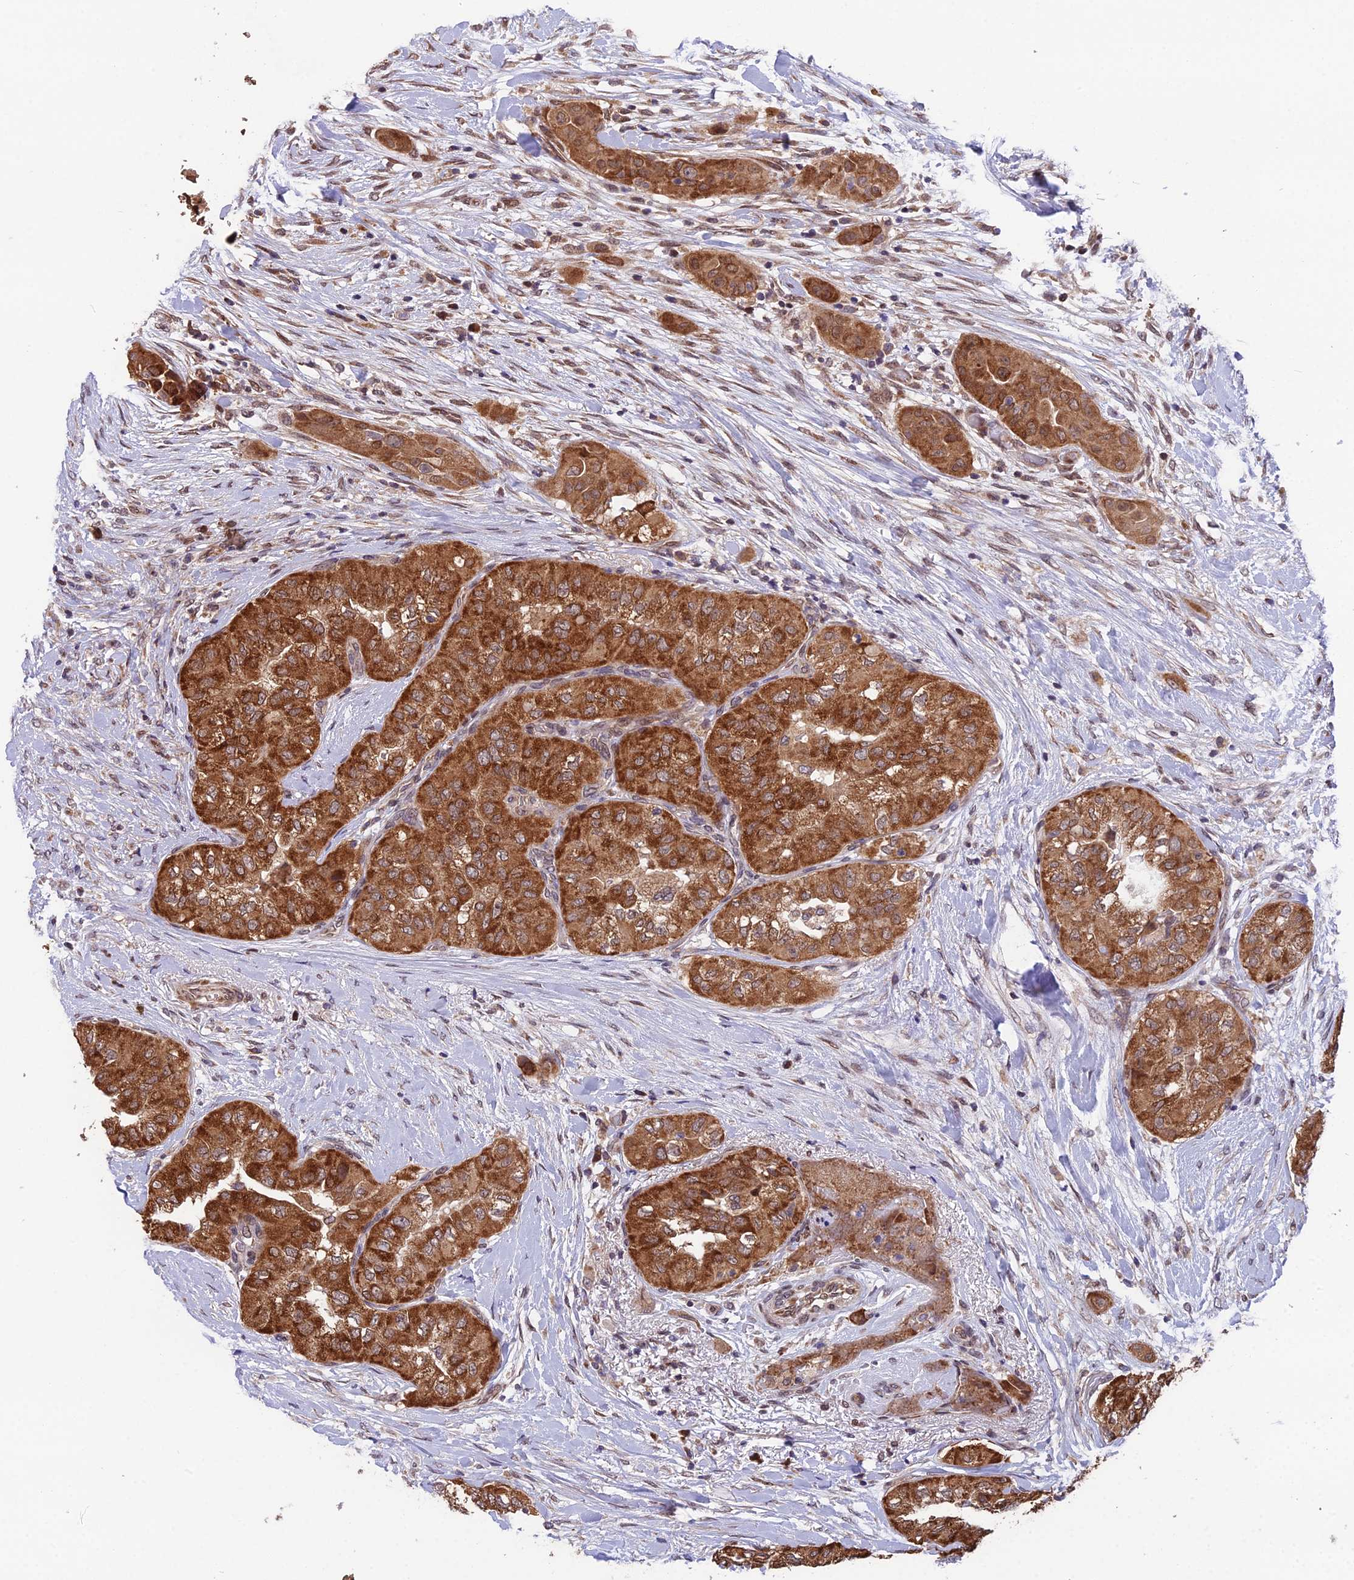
{"staining": {"intensity": "strong", "quantity": ">75%", "location": "cytoplasmic/membranous"}, "tissue": "head and neck cancer", "cell_type": "Tumor cells", "image_type": "cancer", "snomed": [{"axis": "morphology", "description": "Adenocarcinoma, NOS"}, {"axis": "topography", "description": "Head-Neck"}], "caption": "Immunohistochemical staining of head and neck adenocarcinoma shows high levels of strong cytoplasmic/membranous staining in approximately >75% of tumor cells.", "gene": "CYP2R1", "patient": {"sex": "male", "age": 66}}